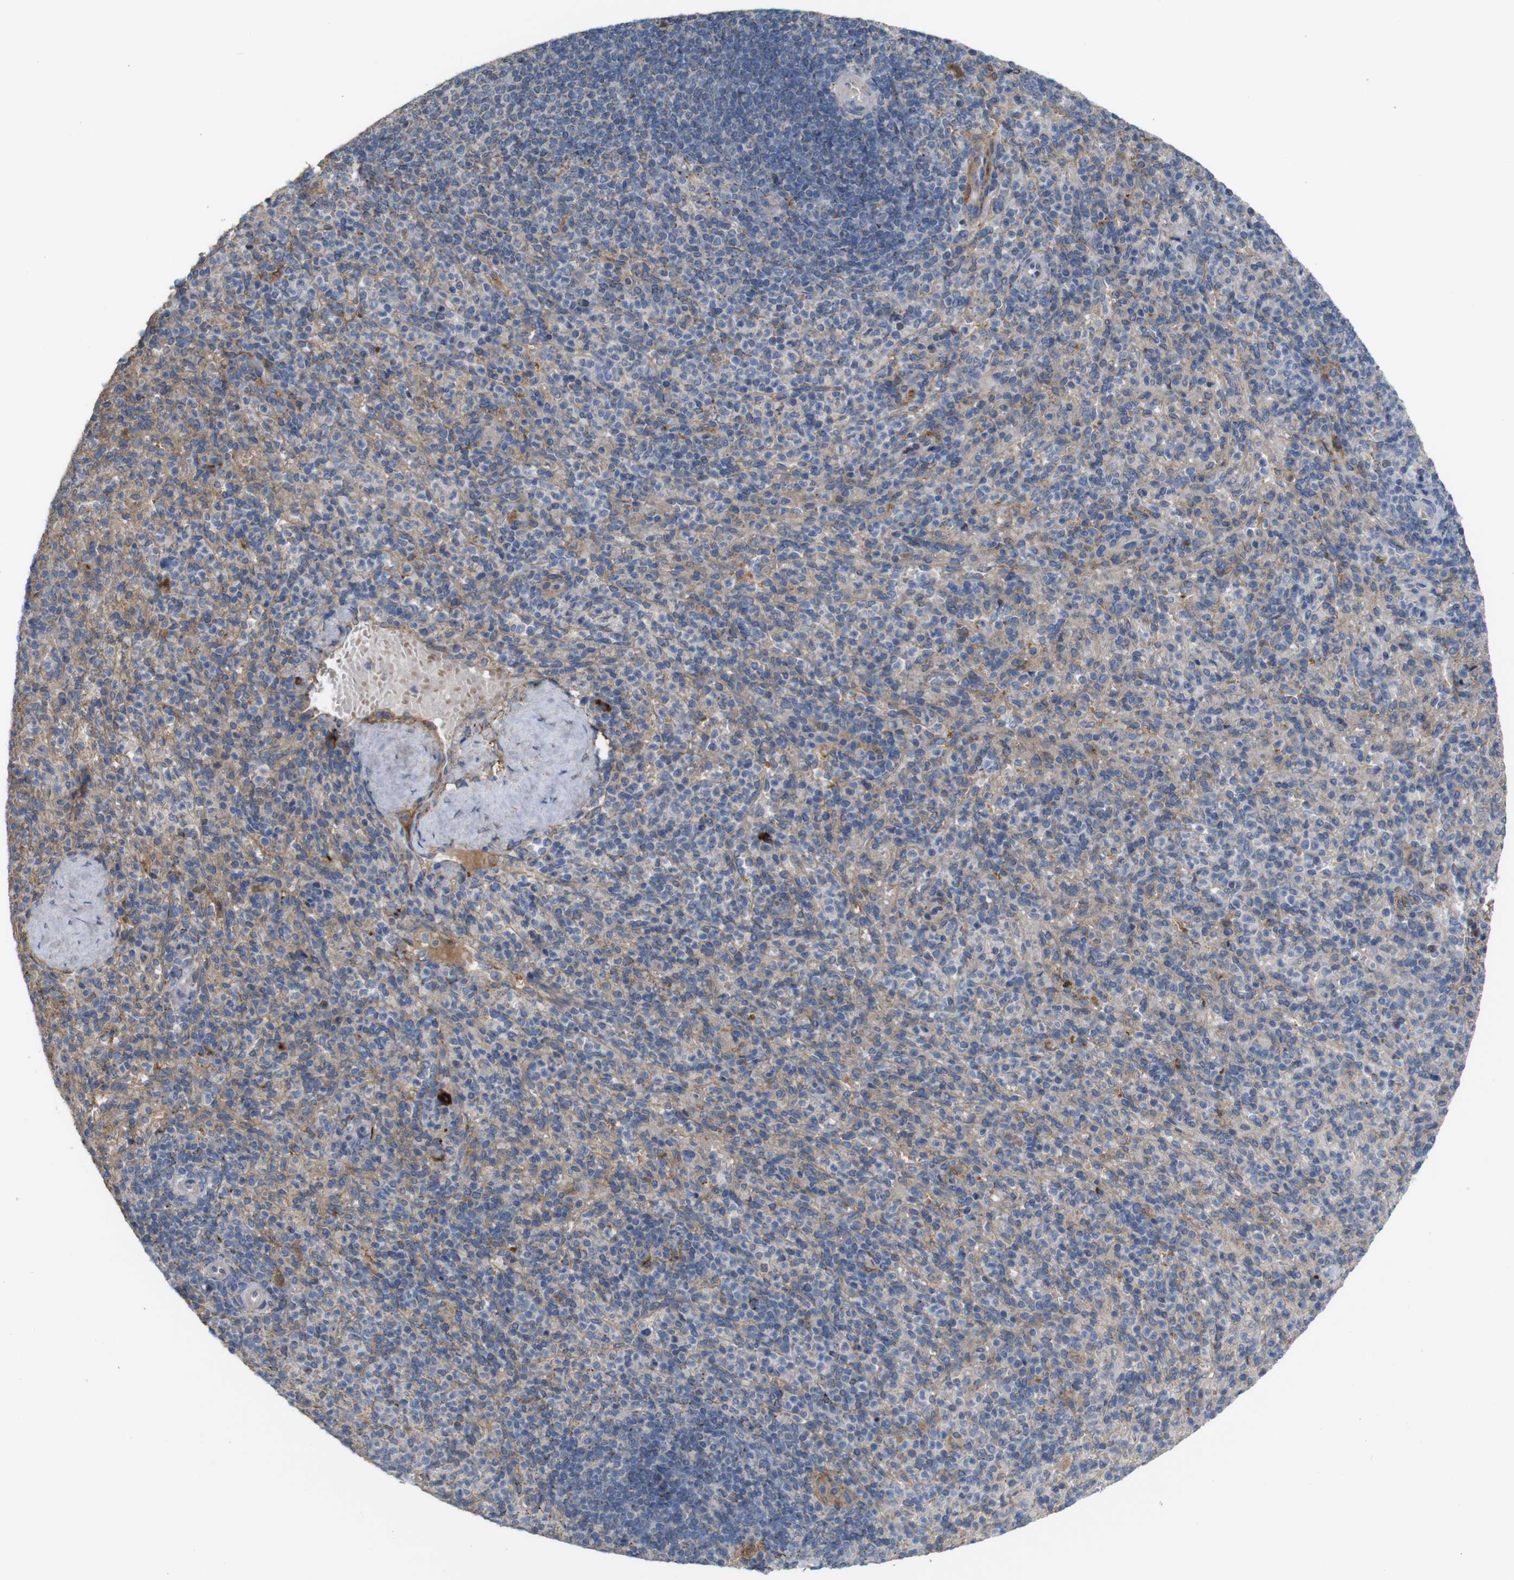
{"staining": {"intensity": "weak", "quantity": "25%-75%", "location": "cytoplasmic/membranous"}, "tissue": "spleen", "cell_type": "Cells in red pulp", "image_type": "normal", "snomed": [{"axis": "morphology", "description": "Normal tissue, NOS"}, {"axis": "topography", "description": "Spleen"}], "caption": "This image displays immunohistochemistry staining of unremarkable spleen, with low weak cytoplasmic/membranous positivity in approximately 25%-75% of cells in red pulp.", "gene": "PTPRR", "patient": {"sex": "male", "age": 36}}